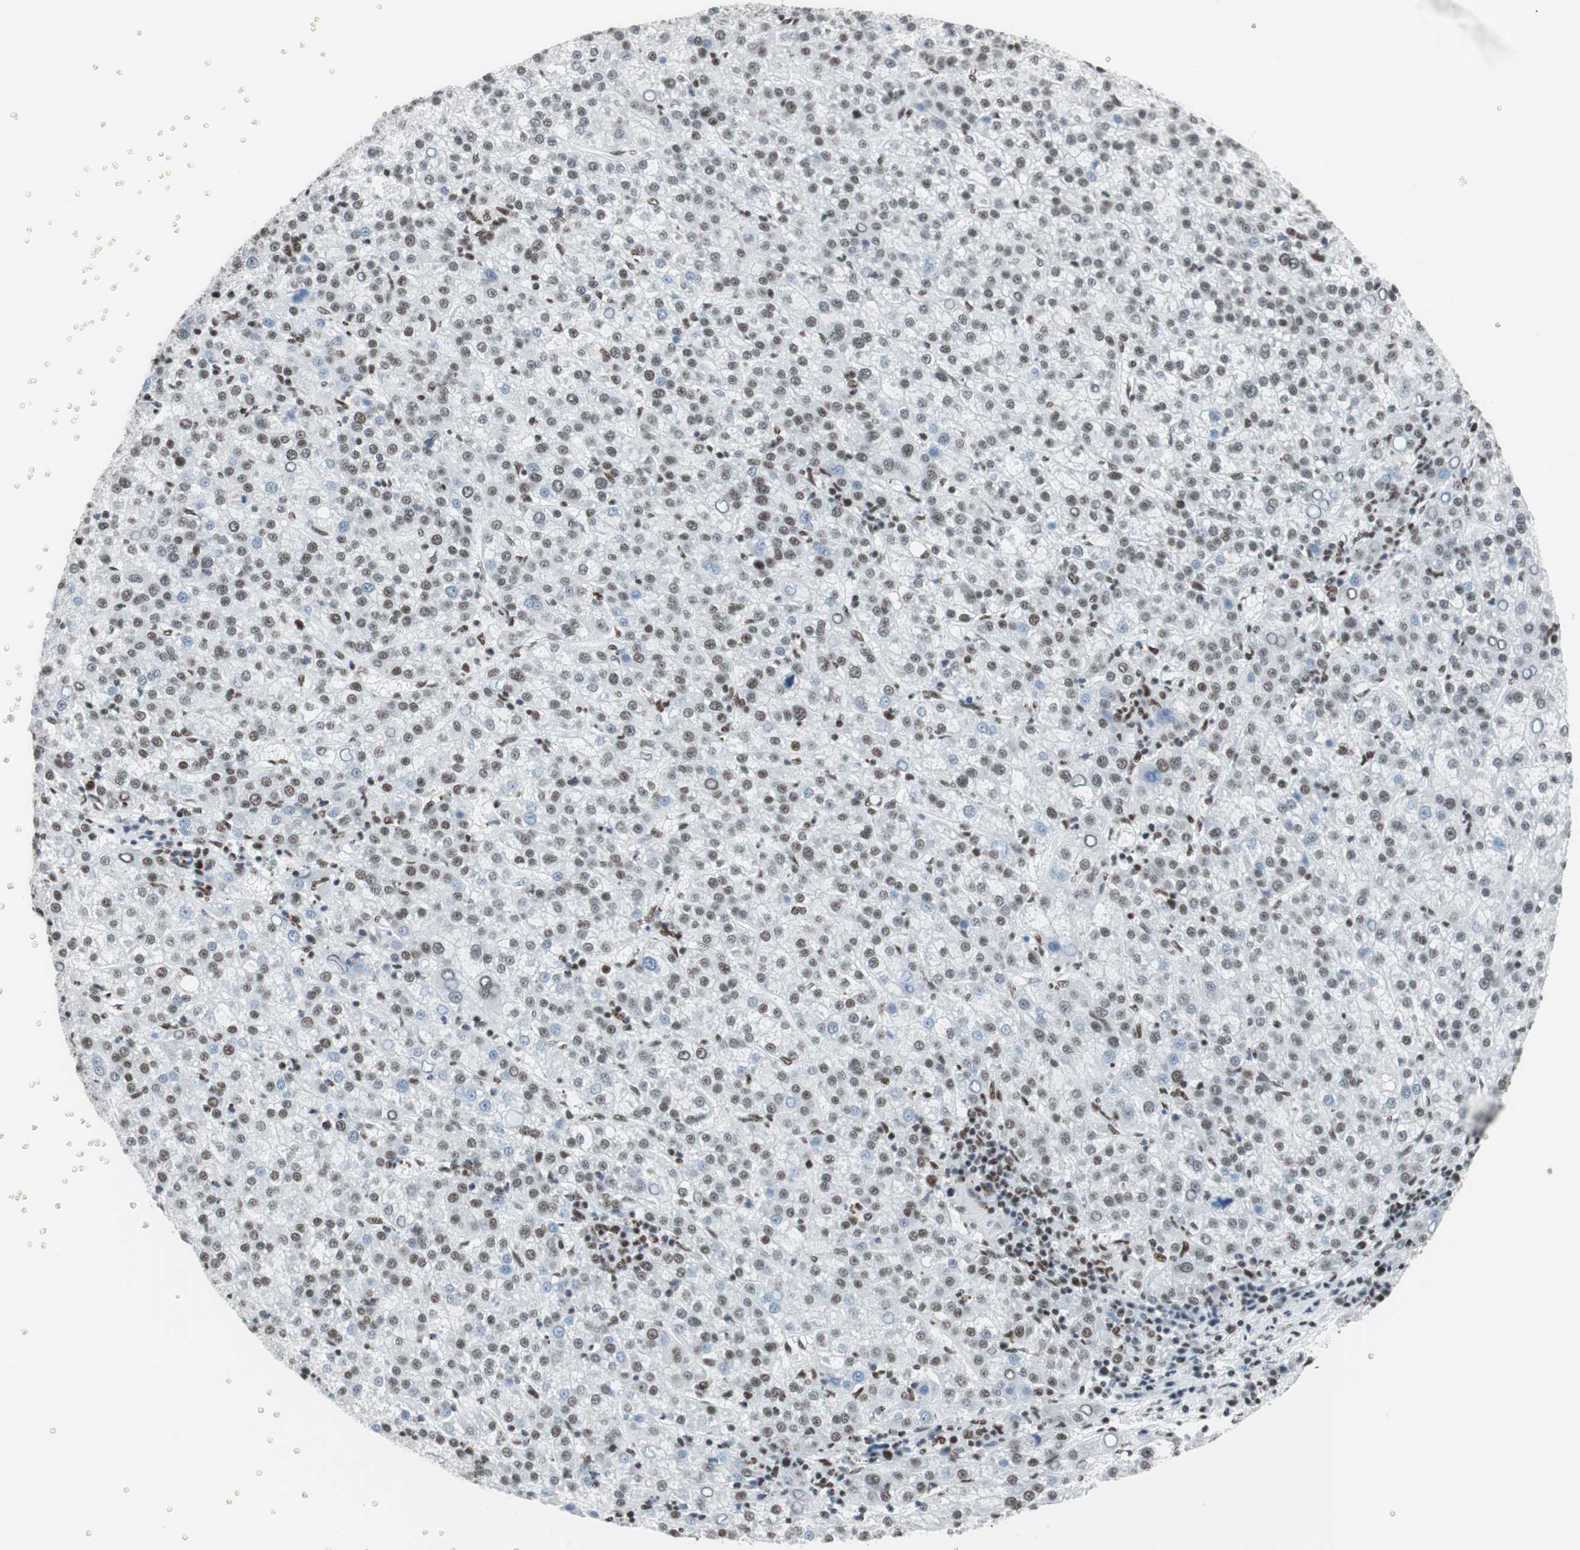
{"staining": {"intensity": "weak", "quantity": "25%-75%", "location": "nuclear"}, "tissue": "liver cancer", "cell_type": "Tumor cells", "image_type": "cancer", "snomed": [{"axis": "morphology", "description": "Carcinoma, Hepatocellular, NOS"}, {"axis": "topography", "description": "Liver"}], "caption": "Tumor cells exhibit weak nuclear positivity in about 25%-75% of cells in liver hepatocellular carcinoma.", "gene": "ARID1A", "patient": {"sex": "female", "age": 58}}